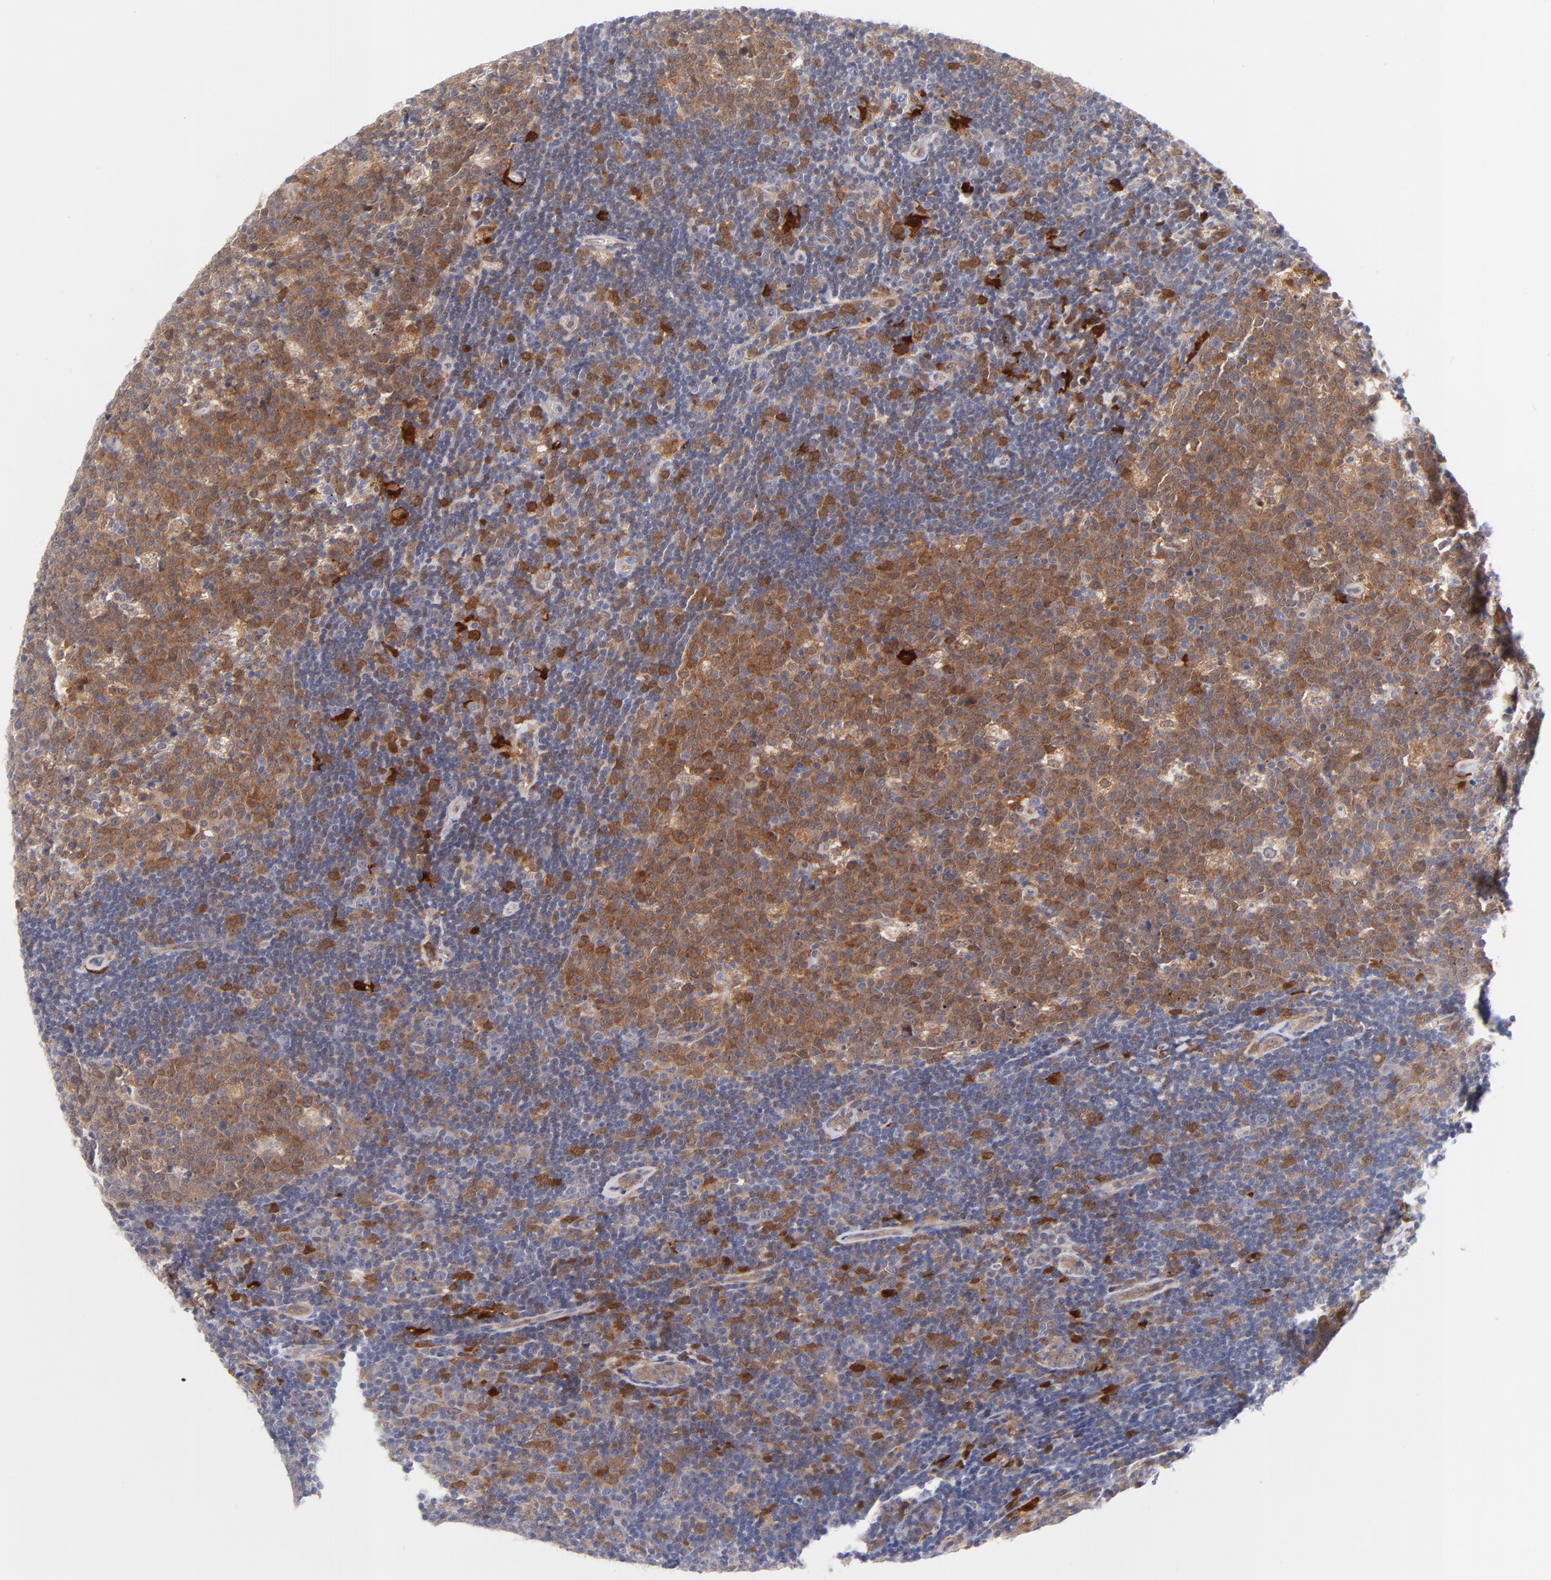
{"staining": {"intensity": "moderate", "quantity": ">75%", "location": "cytoplasmic/membranous"}, "tissue": "lymph node", "cell_type": "Germinal center cells", "image_type": "normal", "snomed": [{"axis": "morphology", "description": "Normal tissue, NOS"}, {"axis": "topography", "description": "Lymph node"}, {"axis": "topography", "description": "Salivary gland"}], "caption": "Germinal center cells exhibit medium levels of moderate cytoplasmic/membranous positivity in about >75% of cells in unremarkable lymph node. (DAB (3,3'-diaminobenzidine) IHC, brown staining for protein, blue staining for nuclei).", "gene": "BID", "patient": {"sex": "male", "age": 8}}